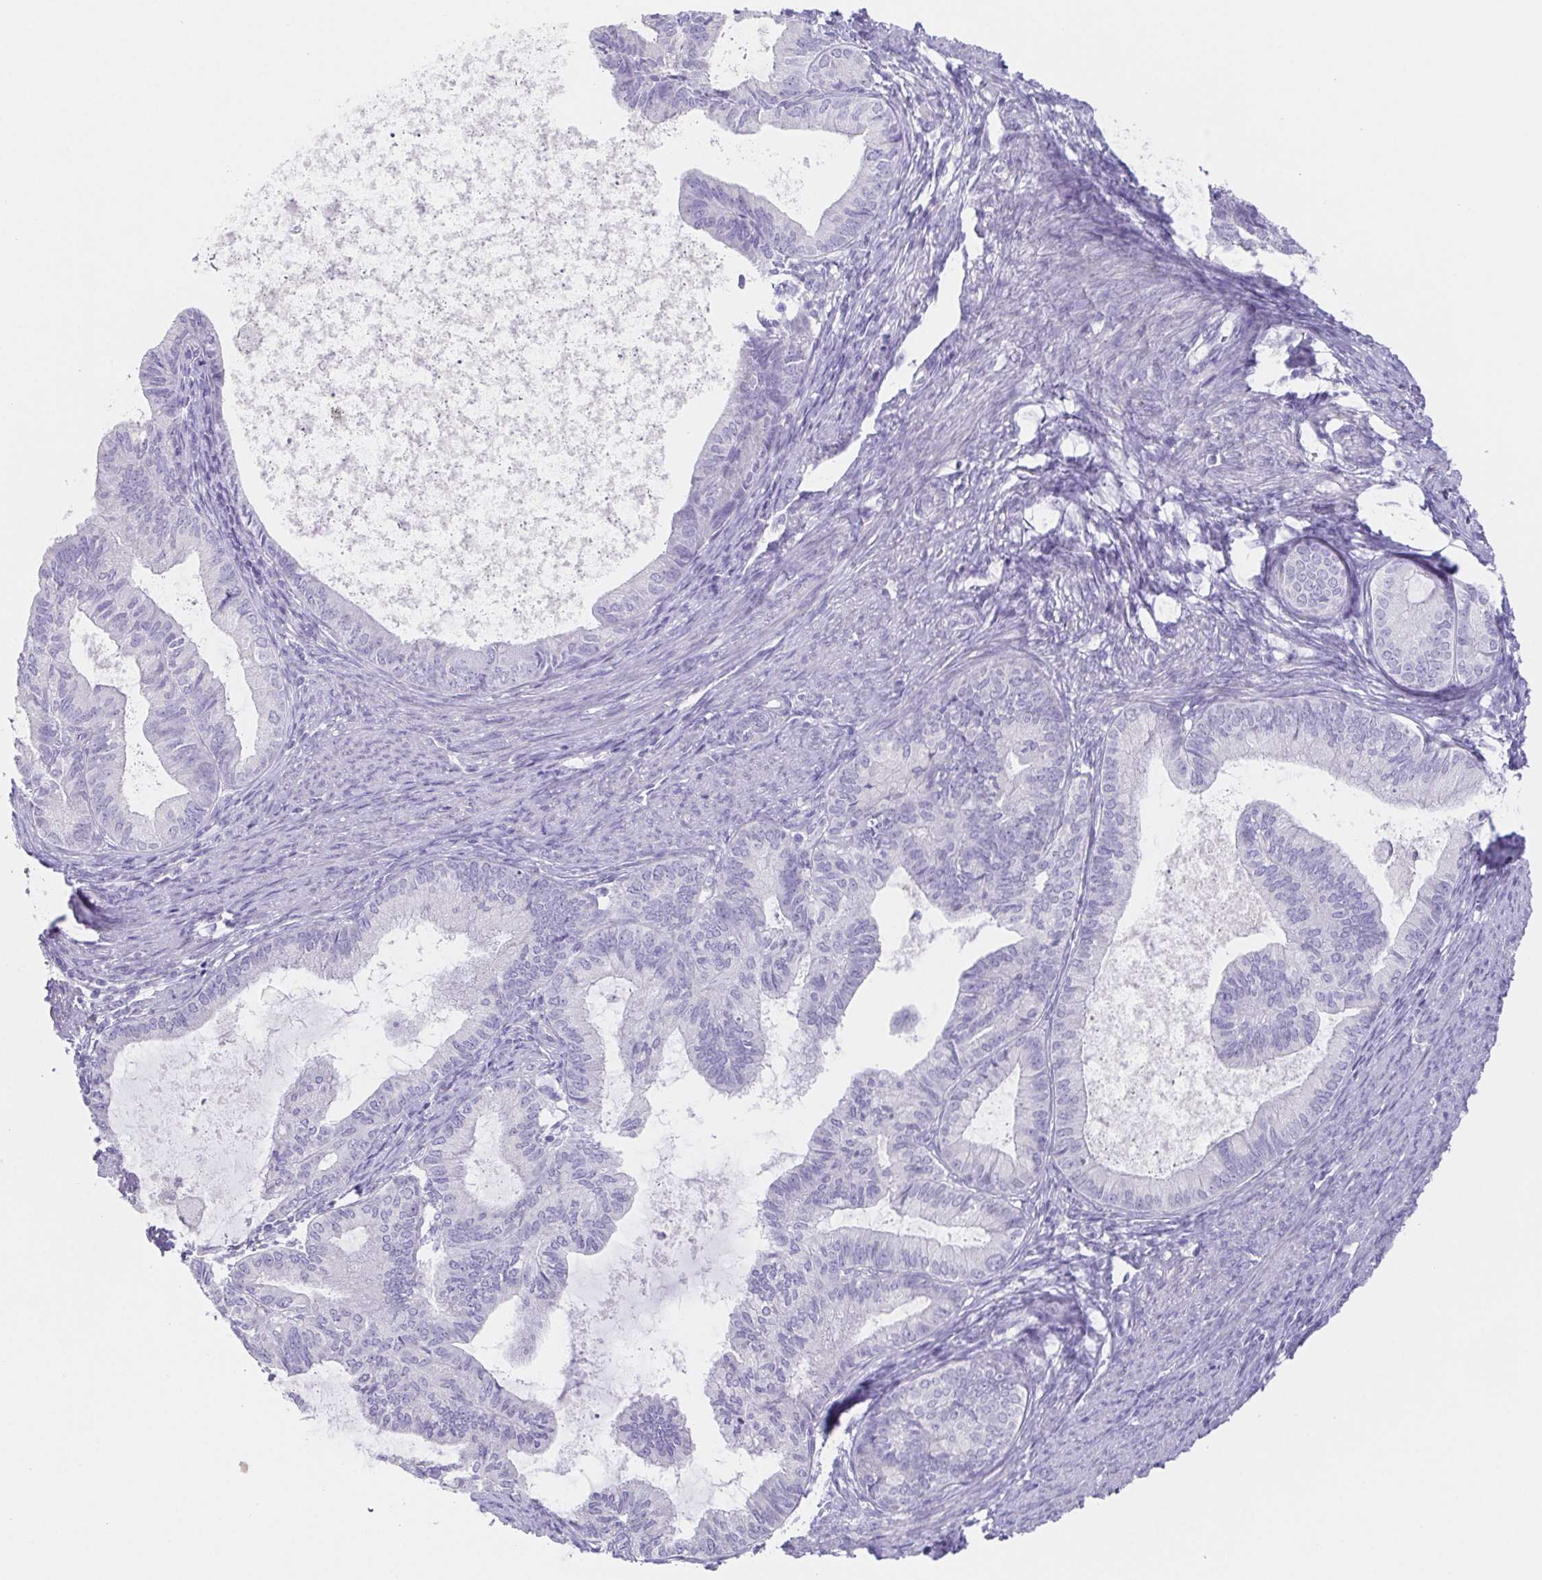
{"staining": {"intensity": "negative", "quantity": "none", "location": "none"}, "tissue": "endometrial cancer", "cell_type": "Tumor cells", "image_type": "cancer", "snomed": [{"axis": "morphology", "description": "Adenocarcinoma, NOS"}, {"axis": "topography", "description": "Endometrium"}], "caption": "IHC image of neoplastic tissue: human adenocarcinoma (endometrial) stained with DAB shows no significant protein staining in tumor cells.", "gene": "HDGFL1", "patient": {"sex": "female", "age": 86}}